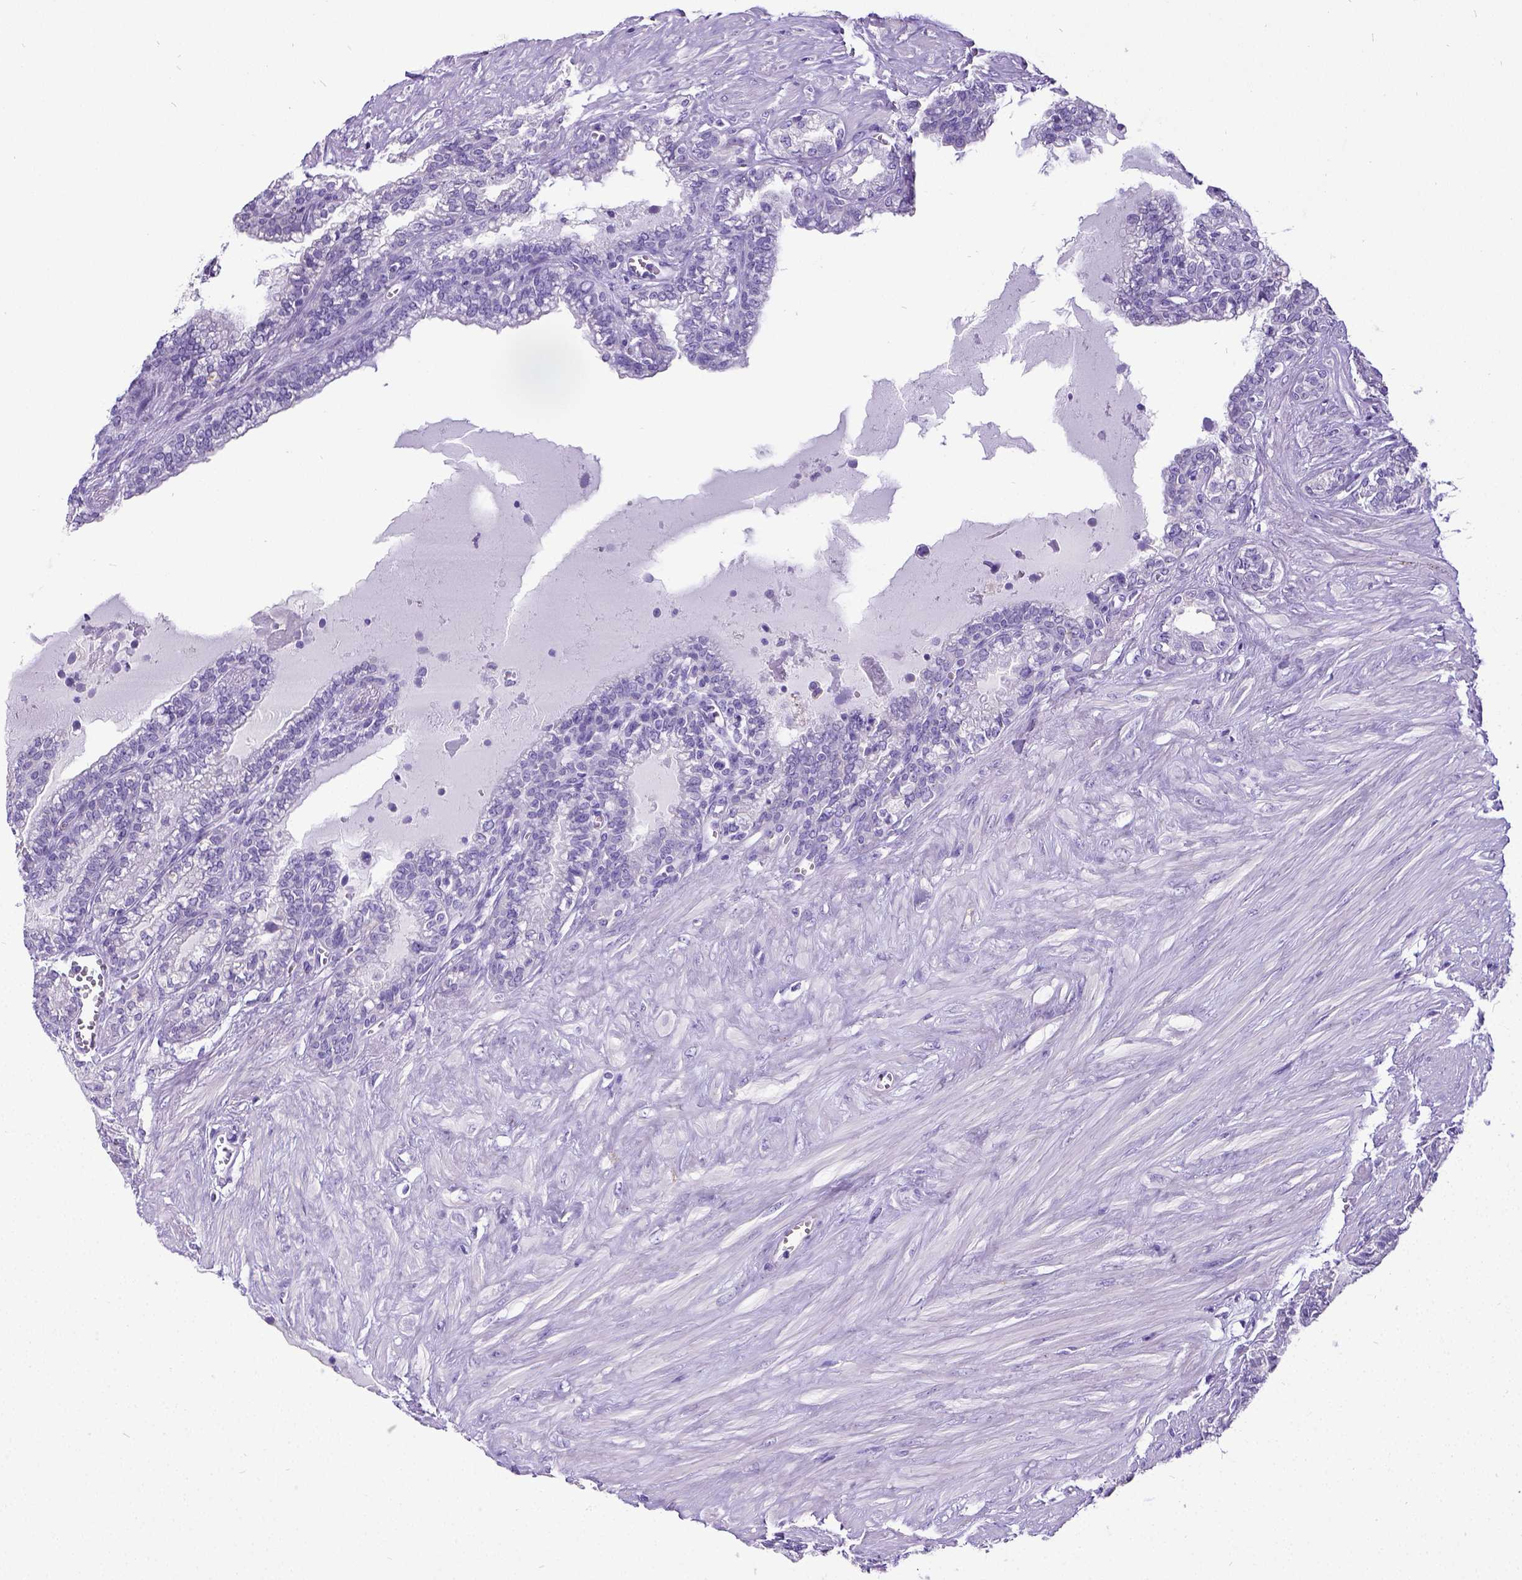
{"staining": {"intensity": "negative", "quantity": "none", "location": "none"}, "tissue": "seminal vesicle", "cell_type": "Glandular cells", "image_type": "normal", "snomed": [{"axis": "morphology", "description": "Normal tissue, NOS"}, {"axis": "morphology", "description": "Urothelial carcinoma, NOS"}, {"axis": "topography", "description": "Urinary bladder"}, {"axis": "topography", "description": "Seminal veicle"}], "caption": "This is an immunohistochemistry histopathology image of unremarkable seminal vesicle. There is no staining in glandular cells.", "gene": "SATB2", "patient": {"sex": "male", "age": 76}}